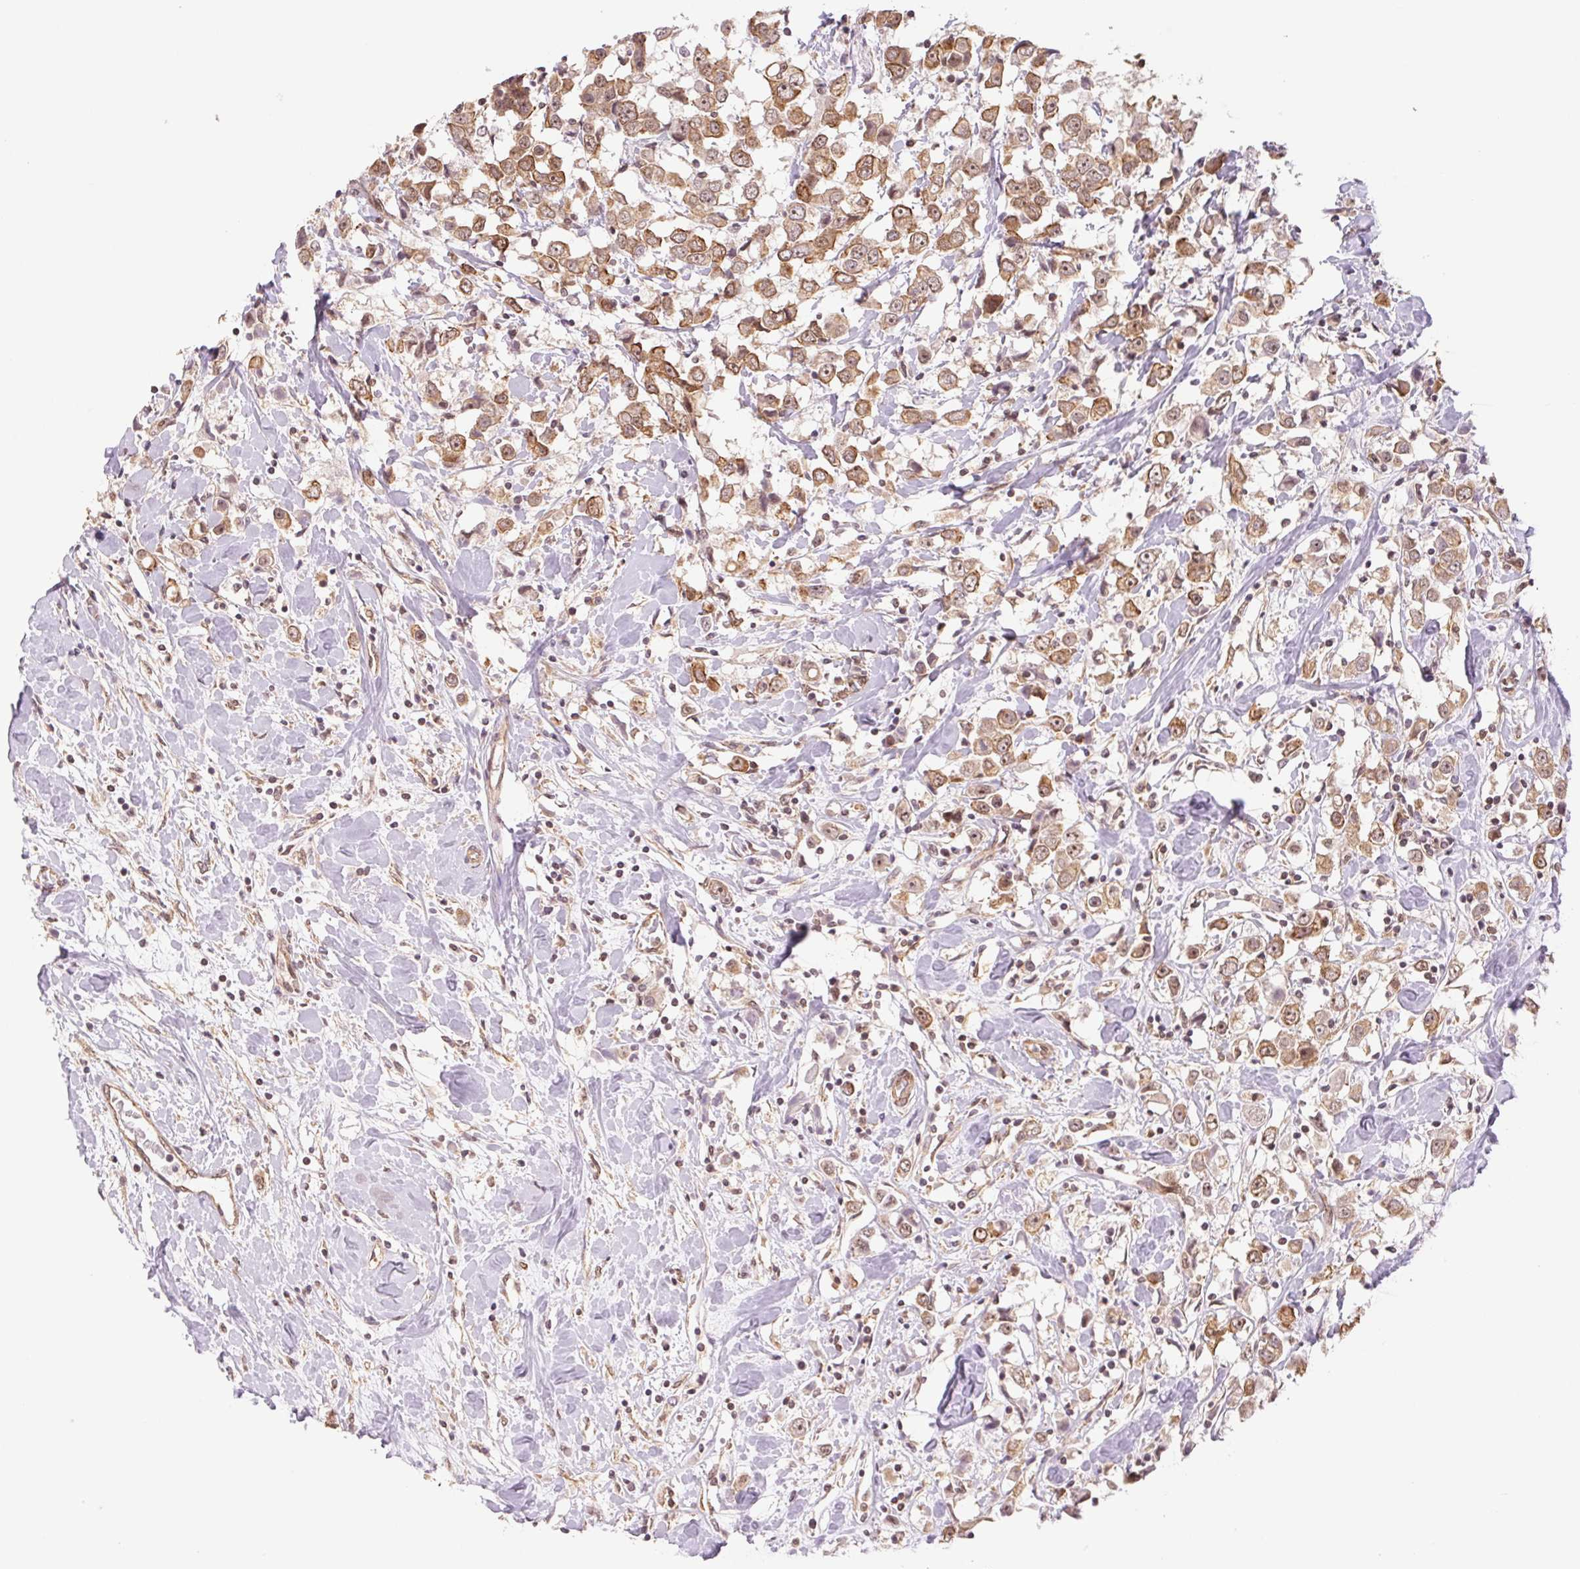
{"staining": {"intensity": "moderate", "quantity": ">75%", "location": "cytoplasmic/membranous"}, "tissue": "breast cancer", "cell_type": "Tumor cells", "image_type": "cancer", "snomed": [{"axis": "morphology", "description": "Duct carcinoma"}, {"axis": "topography", "description": "Breast"}], "caption": "Protein expression analysis of human breast infiltrating ductal carcinoma reveals moderate cytoplasmic/membranous expression in about >75% of tumor cells.", "gene": "CWC25", "patient": {"sex": "female", "age": 61}}